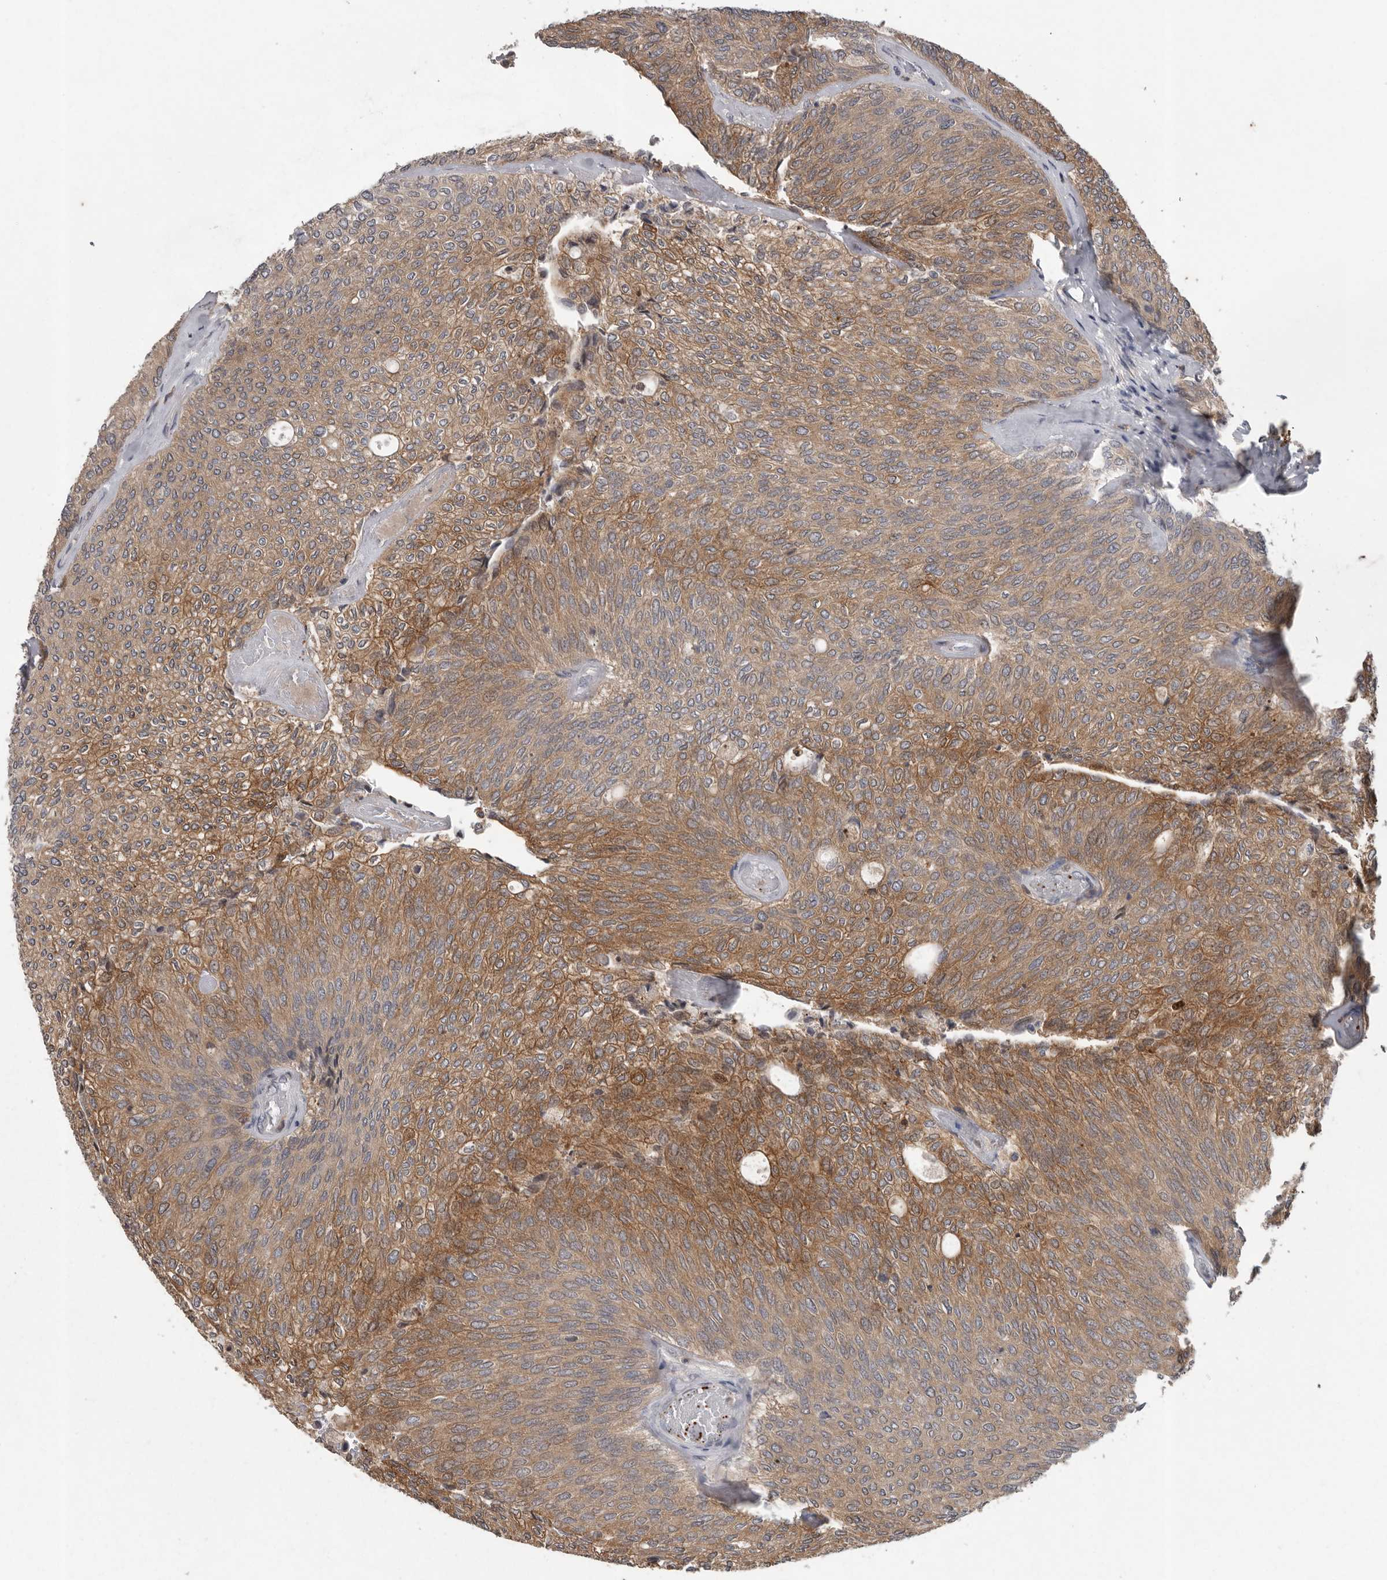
{"staining": {"intensity": "moderate", "quantity": ">75%", "location": "cytoplasmic/membranous"}, "tissue": "urothelial cancer", "cell_type": "Tumor cells", "image_type": "cancer", "snomed": [{"axis": "morphology", "description": "Urothelial carcinoma, Low grade"}, {"axis": "topography", "description": "Urinary bladder"}], "caption": "The micrograph shows immunohistochemical staining of low-grade urothelial carcinoma. There is moderate cytoplasmic/membranous staining is present in about >75% of tumor cells. Using DAB (brown) and hematoxylin (blue) stains, captured at high magnification using brightfield microscopy.", "gene": "RALGPS2", "patient": {"sex": "female", "age": 79}}